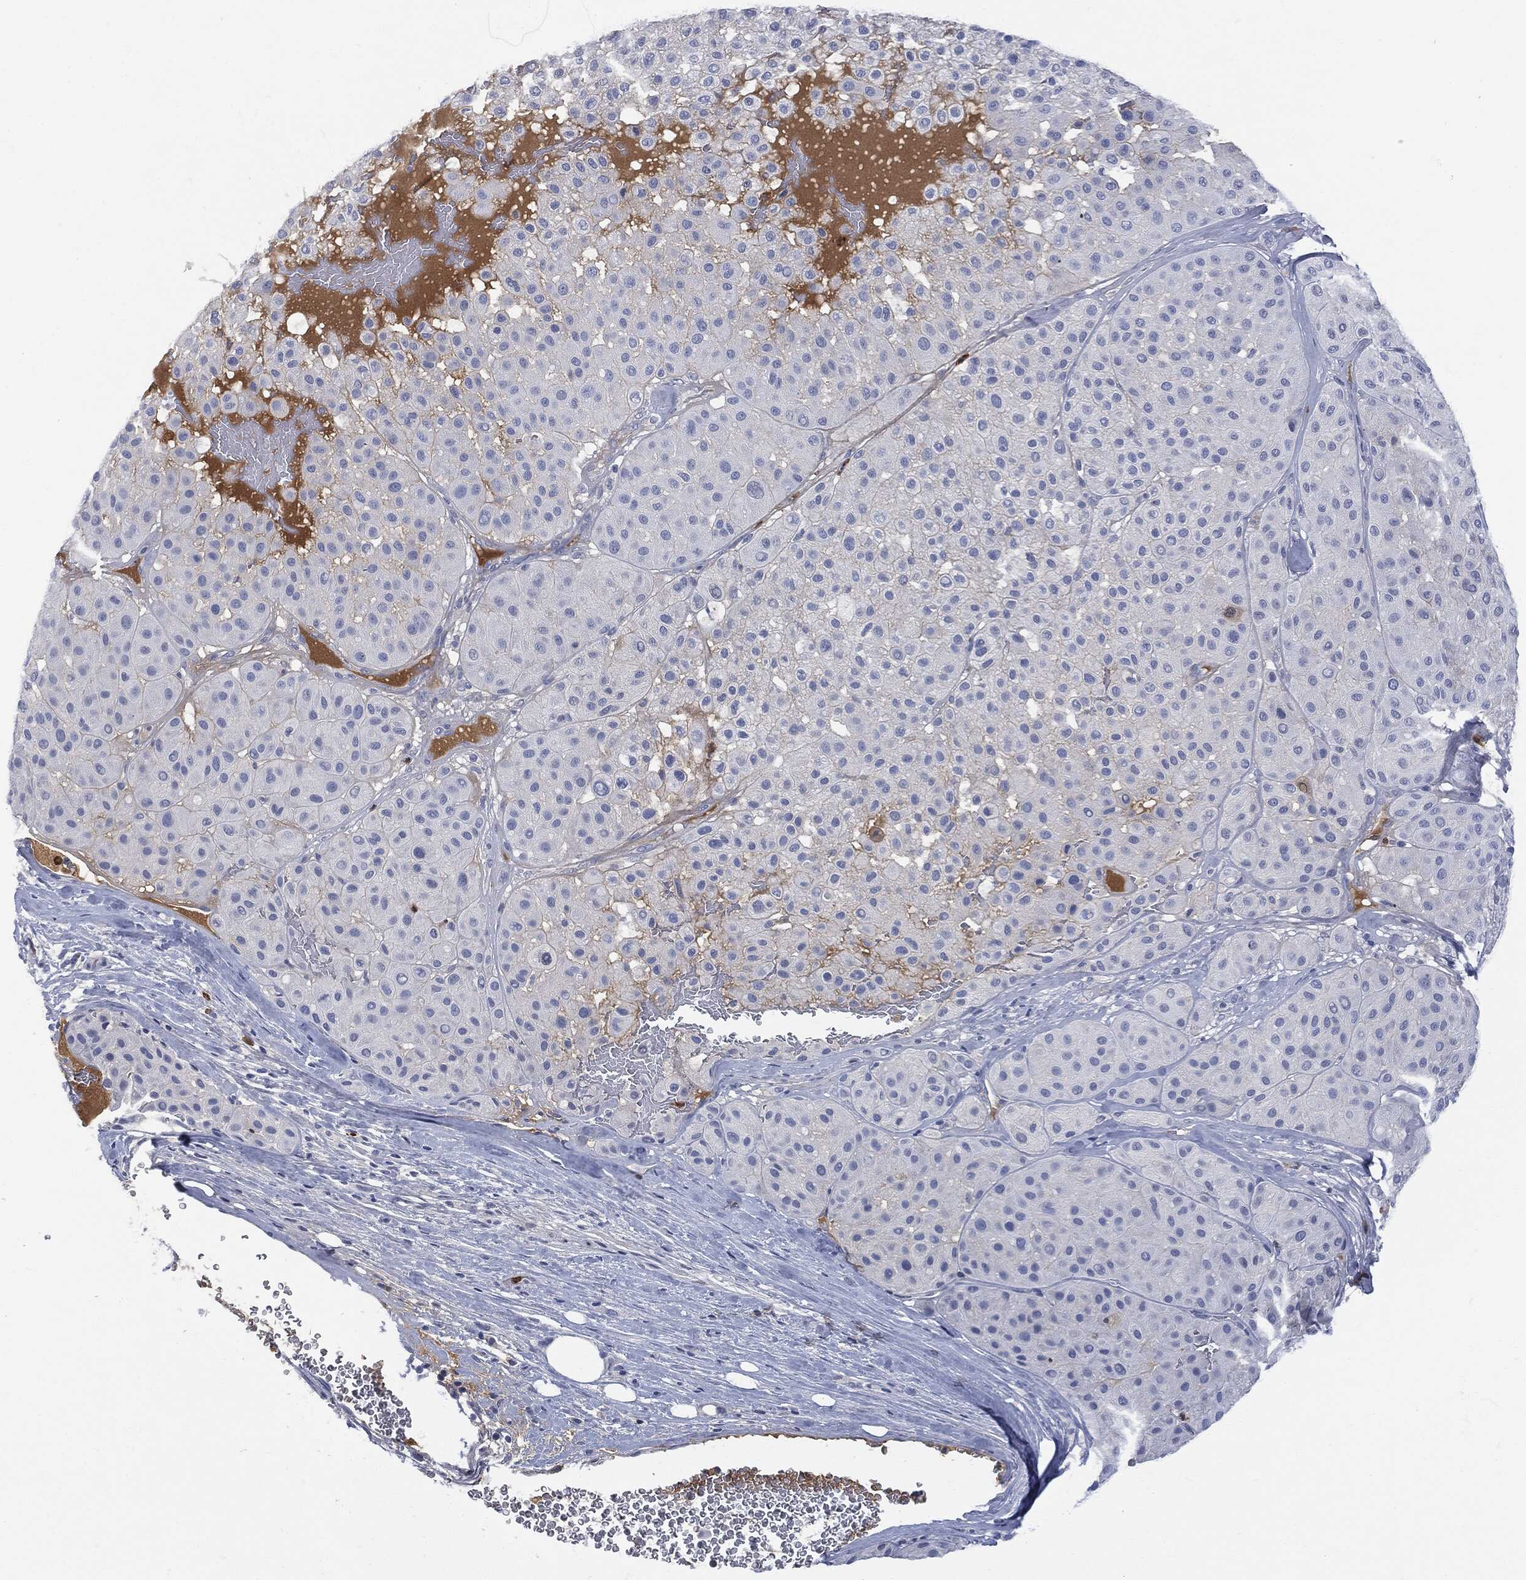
{"staining": {"intensity": "negative", "quantity": "none", "location": "none"}, "tissue": "melanoma", "cell_type": "Tumor cells", "image_type": "cancer", "snomed": [{"axis": "morphology", "description": "Malignant melanoma, Metastatic site"}, {"axis": "topography", "description": "Smooth muscle"}], "caption": "Melanoma was stained to show a protein in brown. There is no significant expression in tumor cells.", "gene": "BTK", "patient": {"sex": "male", "age": 41}}